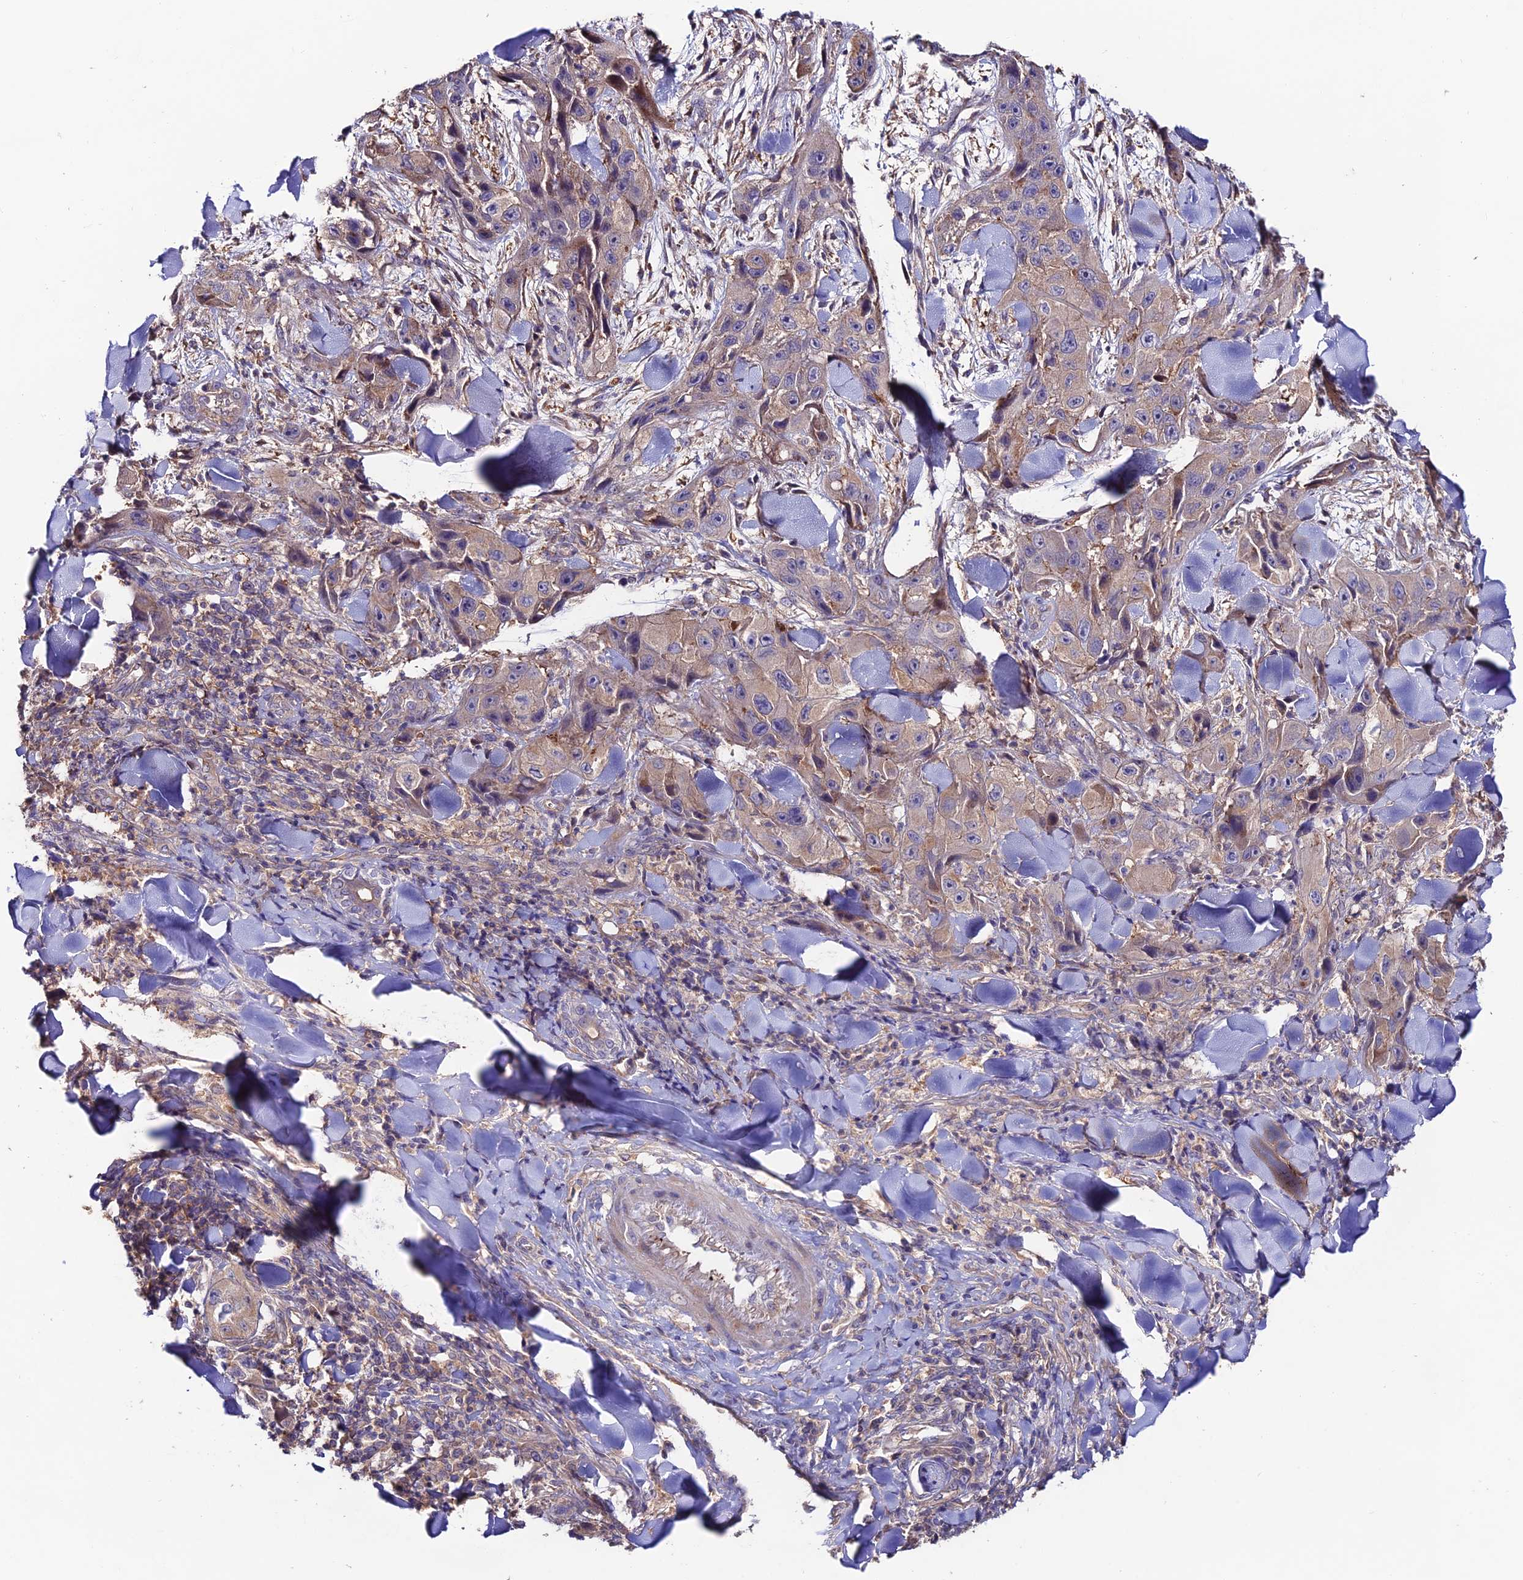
{"staining": {"intensity": "weak", "quantity": "<25%", "location": "cytoplasmic/membranous"}, "tissue": "skin cancer", "cell_type": "Tumor cells", "image_type": "cancer", "snomed": [{"axis": "morphology", "description": "Squamous cell carcinoma, NOS"}, {"axis": "topography", "description": "Skin"}, {"axis": "topography", "description": "Subcutis"}], "caption": "Immunohistochemistry micrograph of neoplastic tissue: skin squamous cell carcinoma stained with DAB exhibits no significant protein positivity in tumor cells. (Brightfield microscopy of DAB immunohistochemistry at high magnification).", "gene": "BRME1", "patient": {"sex": "male", "age": 73}}